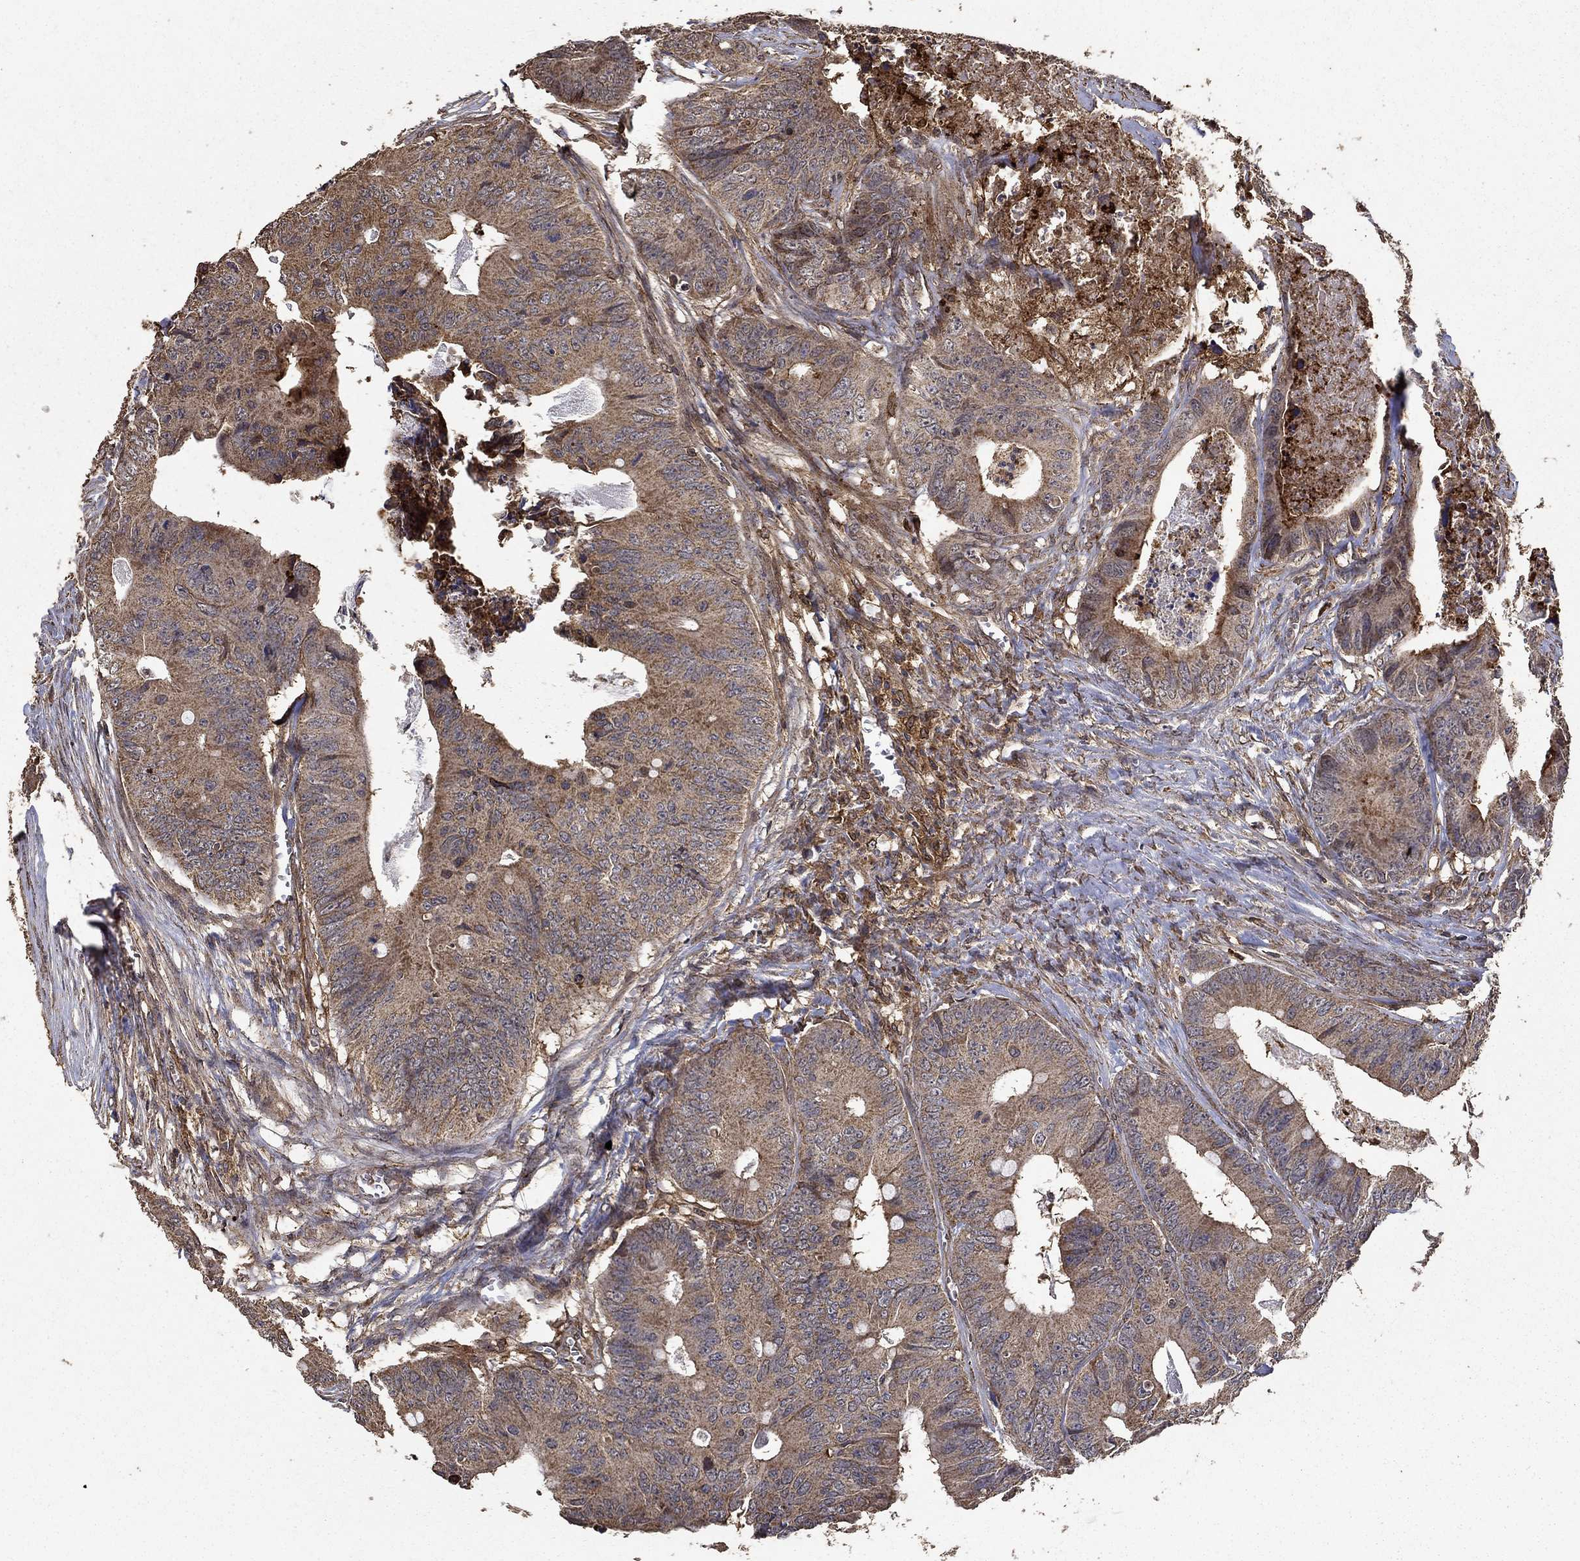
{"staining": {"intensity": "moderate", "quantity": "25%-75%", "location": "cytoplasmic/membranous"}, "tissue": "colorectal cancer", "cell_type": "Tumor cells", "image_type": "cancer", "snomed": [{"axis": "morphology", "description": "Adenocarcinoma, NOS"}, {"axis": "topography", "description": "Colon"}], "caption": "Protein expression analysis of human adenocarcinoma (colorectal) reveals moderate cytoplasmic/membranous expression in approximately 25%-75% of tumor cells.", "gene": "IFRD1", "patient": {"sex": "male", "age": 84}}